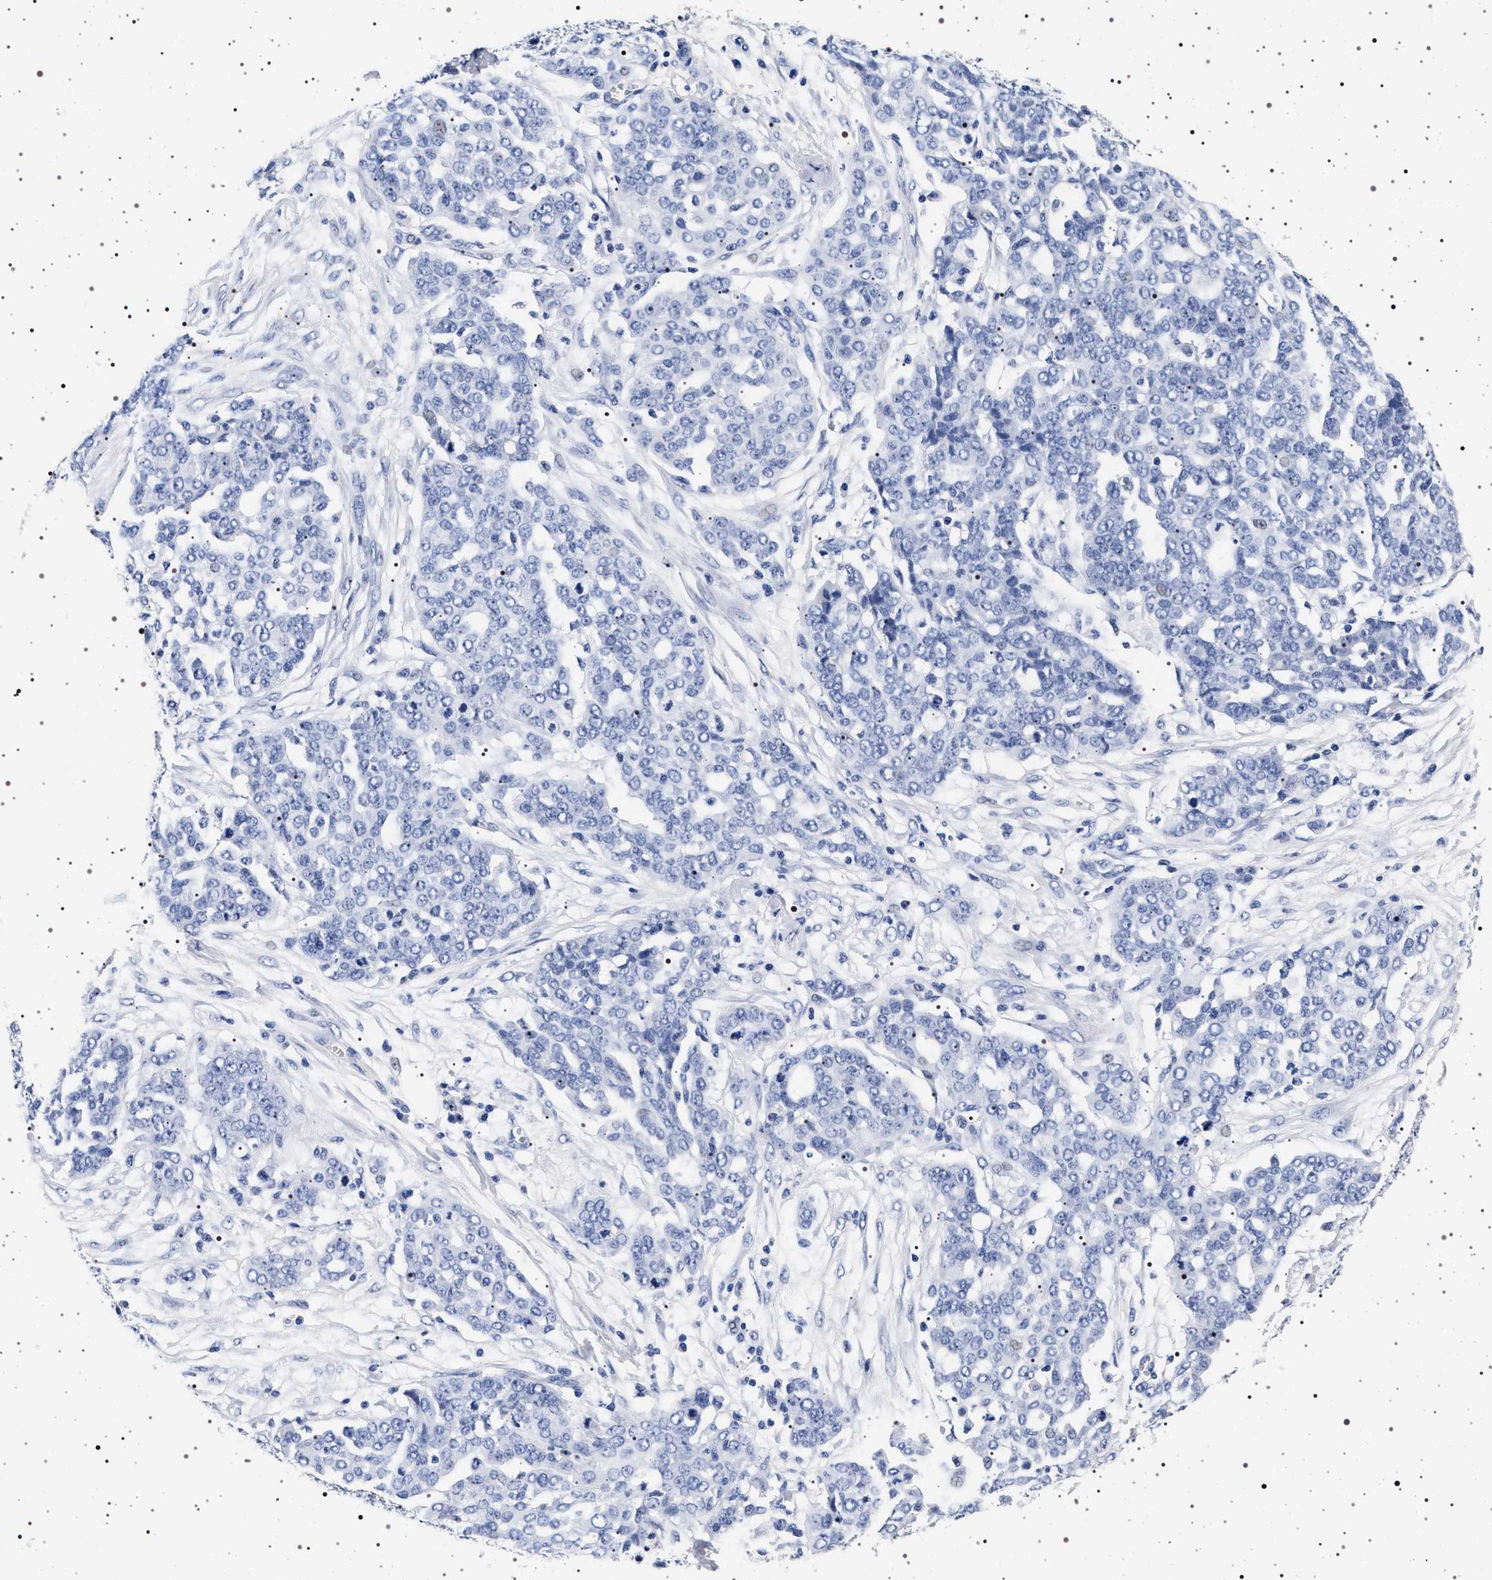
{"staining": {"intensity": "negative", "quantity": "none", "location": "none"}, "tissue": "ovarian cancer", "cell_type": "Tumor cells", "image_type": "cancer", "snomed": [{"axis": "morphology", "description": "Cystadenocarcinoma, serous, NOS"}, {"axis": "topography", "description": "Soft tissue"}, {"axis": "topography", "description": "Ovary"}], "caption": "This histopathology image is of ovarian cancer (serous cystadenocarcinoma) stained with immunohistochemistry to label a protein in brown with the nuclei are counter-stained blue. There is no positivity in tumor cells.", "gene": "MAPK10", "patient": {"sex": "female", "age": 57}}